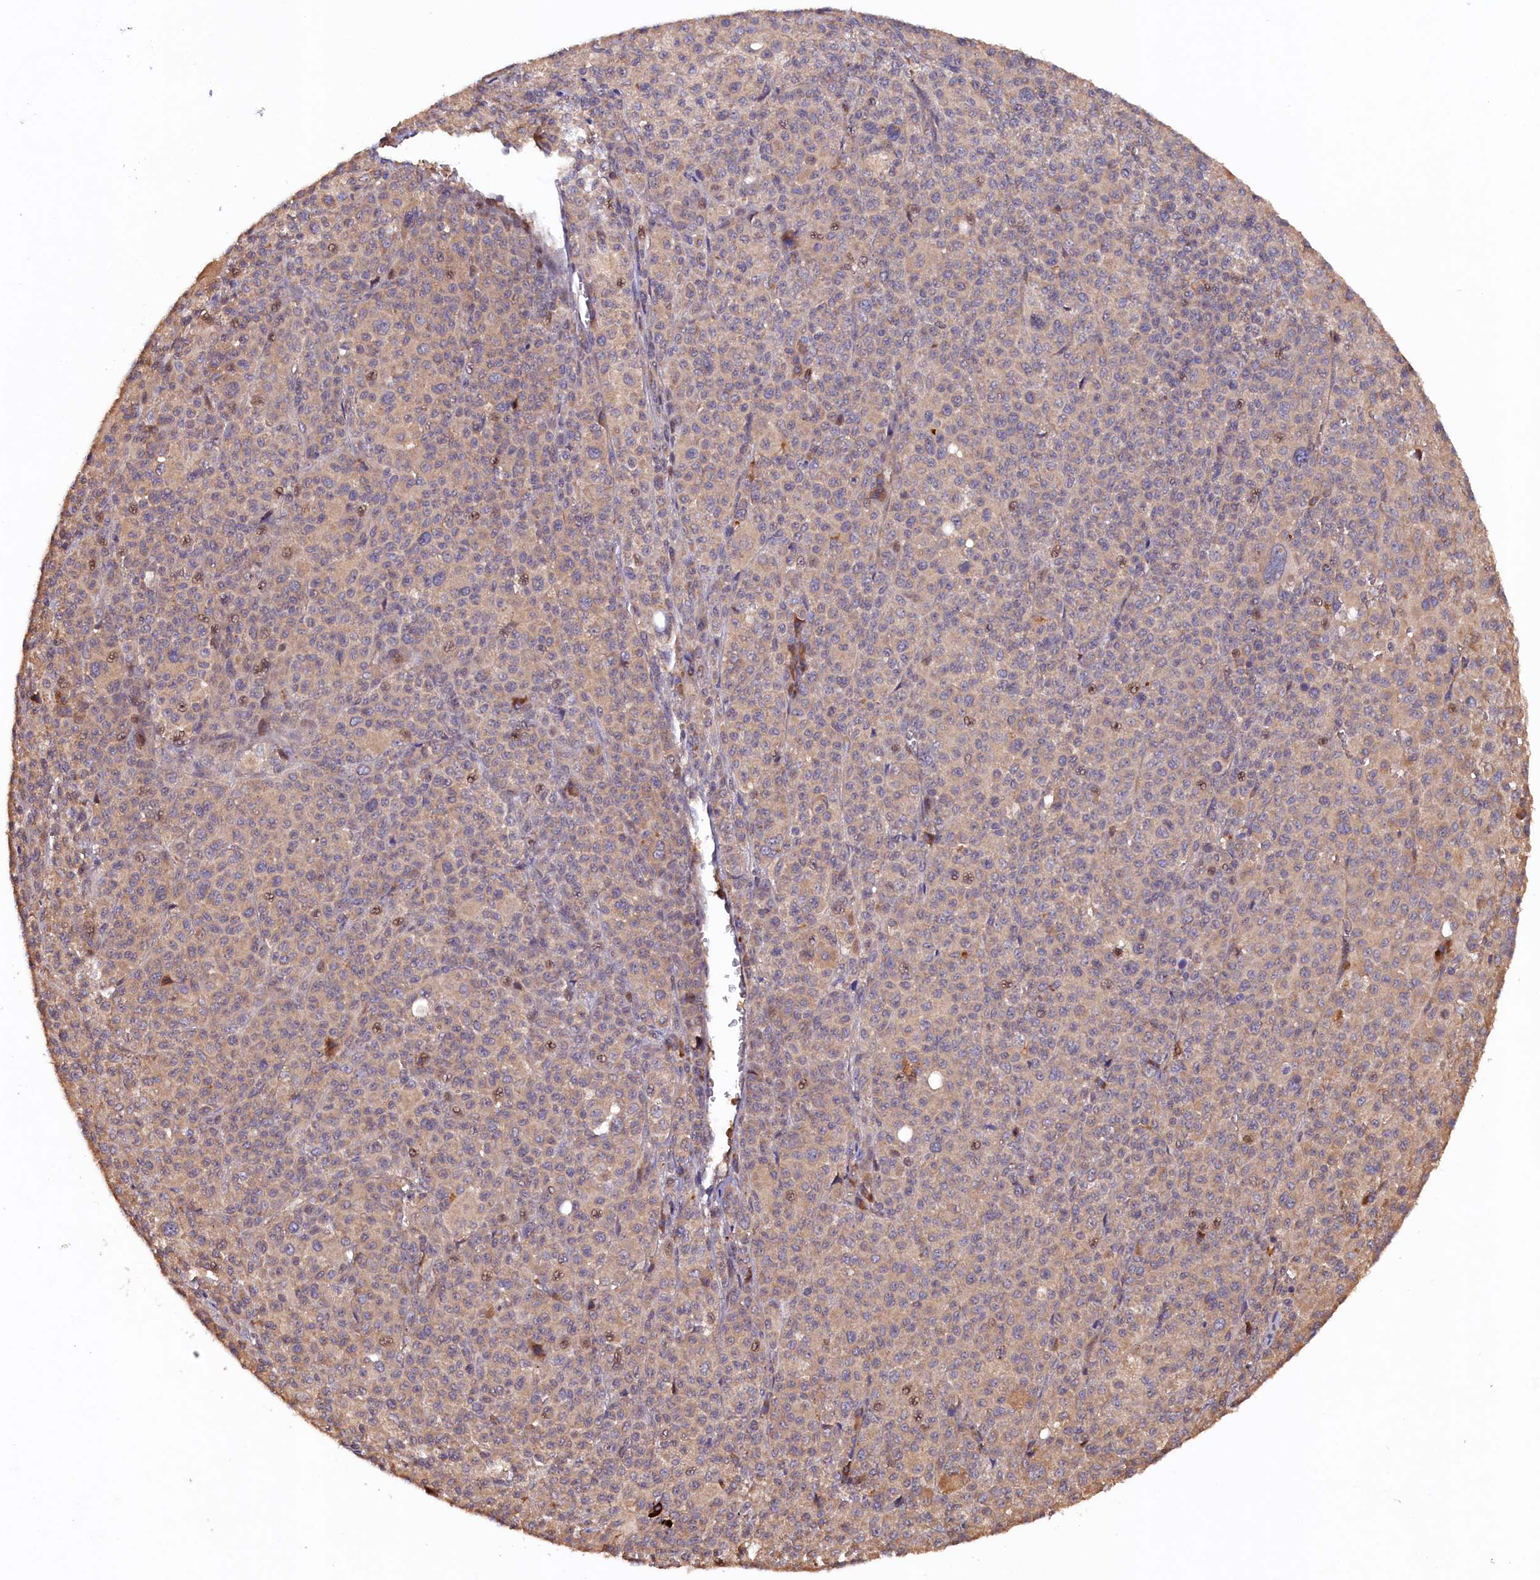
{"staining": {"intensity": "moderate", "quantity": "<25%", "location": "cytoplasmic/membranous"}, "tissue": "melanoma", "cell_type": "Tumor cells", "image_type": "cancer", "snomed": [{"axis": "morphology", "description": "Malignant melanoma, Metastatic site"}, {"axis": "topography", "description": "Skin"}], "caption": "Melanoma stained with a protein marker shows moderate staining in tumor cells.", "gene": "GREB1L", "patient": {"sex": "female", "age": 74}}